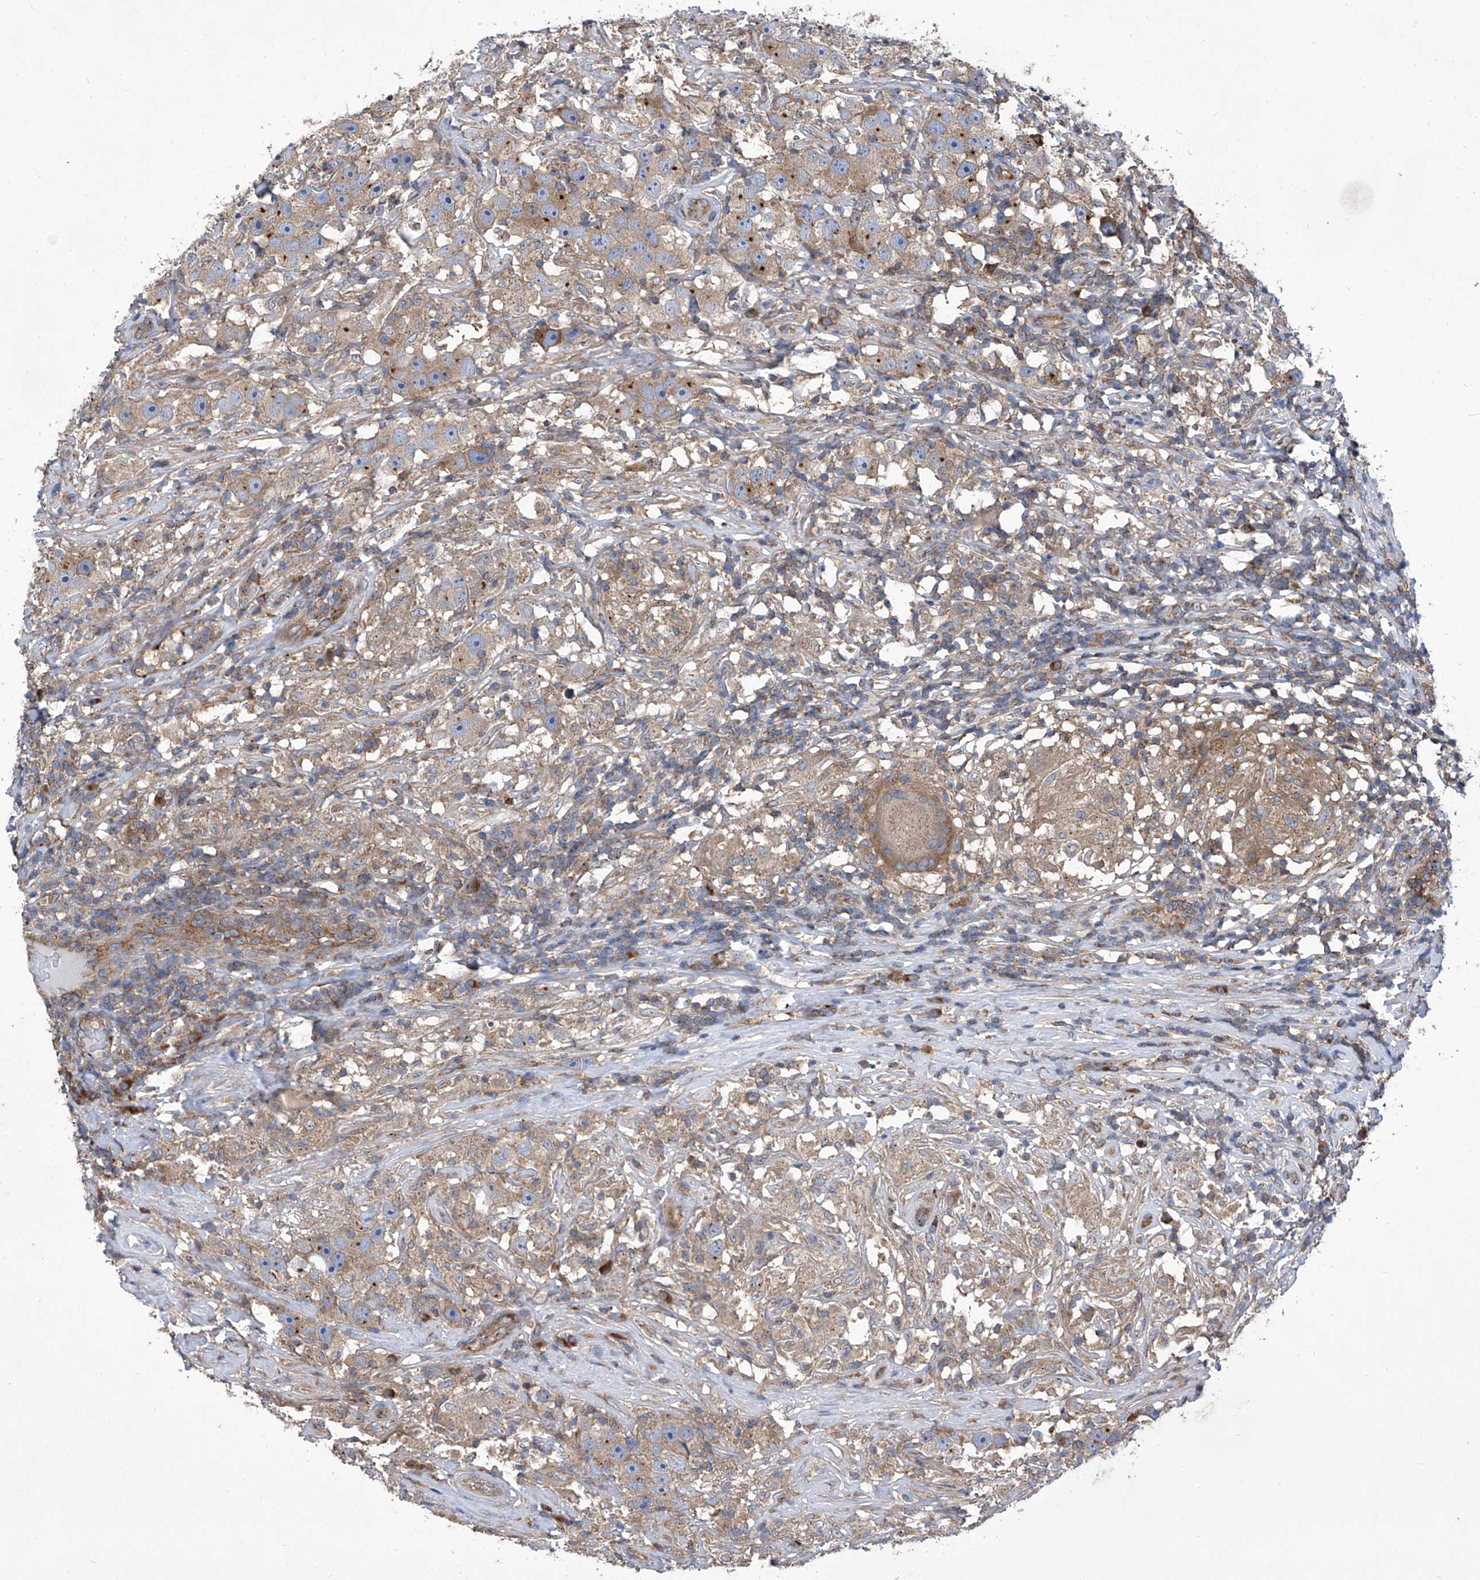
{"staining": {"intensity": "weak", "quantity": ">75%", "location": "cytoplasmic/membranous"}, "tissue": "testis cancer", "cell_type": "Tumor cells", "image_type": "cancer", "snomed": [{"axis": "morphology", "description": "Seminoma, NOS"}, {"axis": "topography", "description": "Testis"}], "caption": "High-magnification brightfield microscopy of testis seminoma stained with DAB (3,3'-diaminobenzidine) (brown) and counterstained with hematoxylin (blue). tumor cells exhibit weak cytoplasmic/membranous staining is seen in about>75% of cells.", "gene": "TJAP1", "patient": {"sex": "male", "age": 49}}